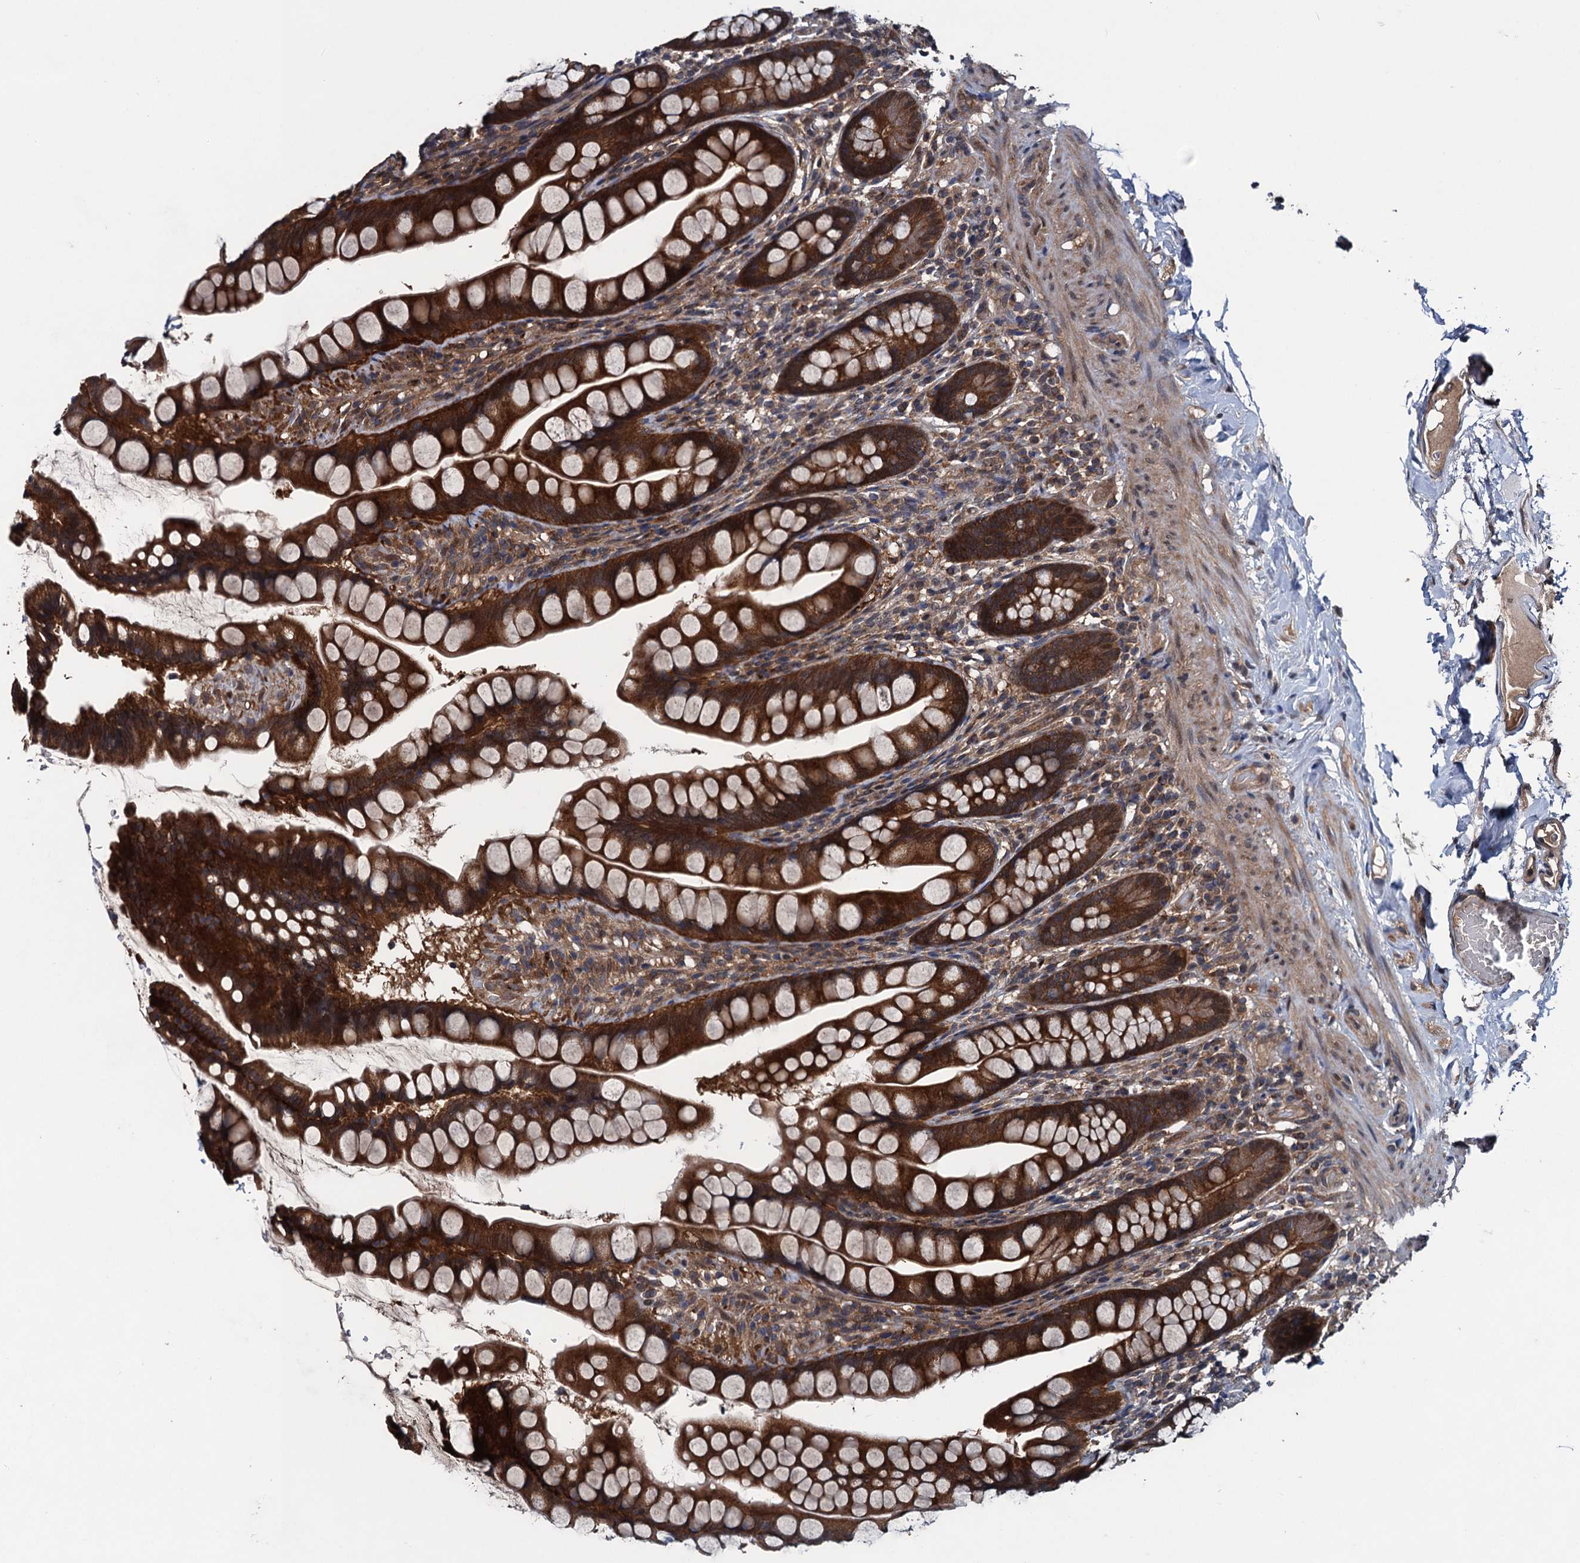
{"staining": {"intensity": "strong", "quantity": ">75%", "location": "cytoplasmic/membranous"}, "tissue": "small intestine", "cell_type": "Glandular cells", "image_type": "normal", "snomed": [{"axis": "morphology", "description": "Normal tissue, NOS"}, {"axis": "topography", "description": "Small intestine"}], "caption": "Human small intestine stained for a protein (brown) exhibits strong cytoplasmic/membranous positive expression in about >75% of glandular cells.", "gene": "BLTP3B", "patient": {"sex": "male", "age": 70}}